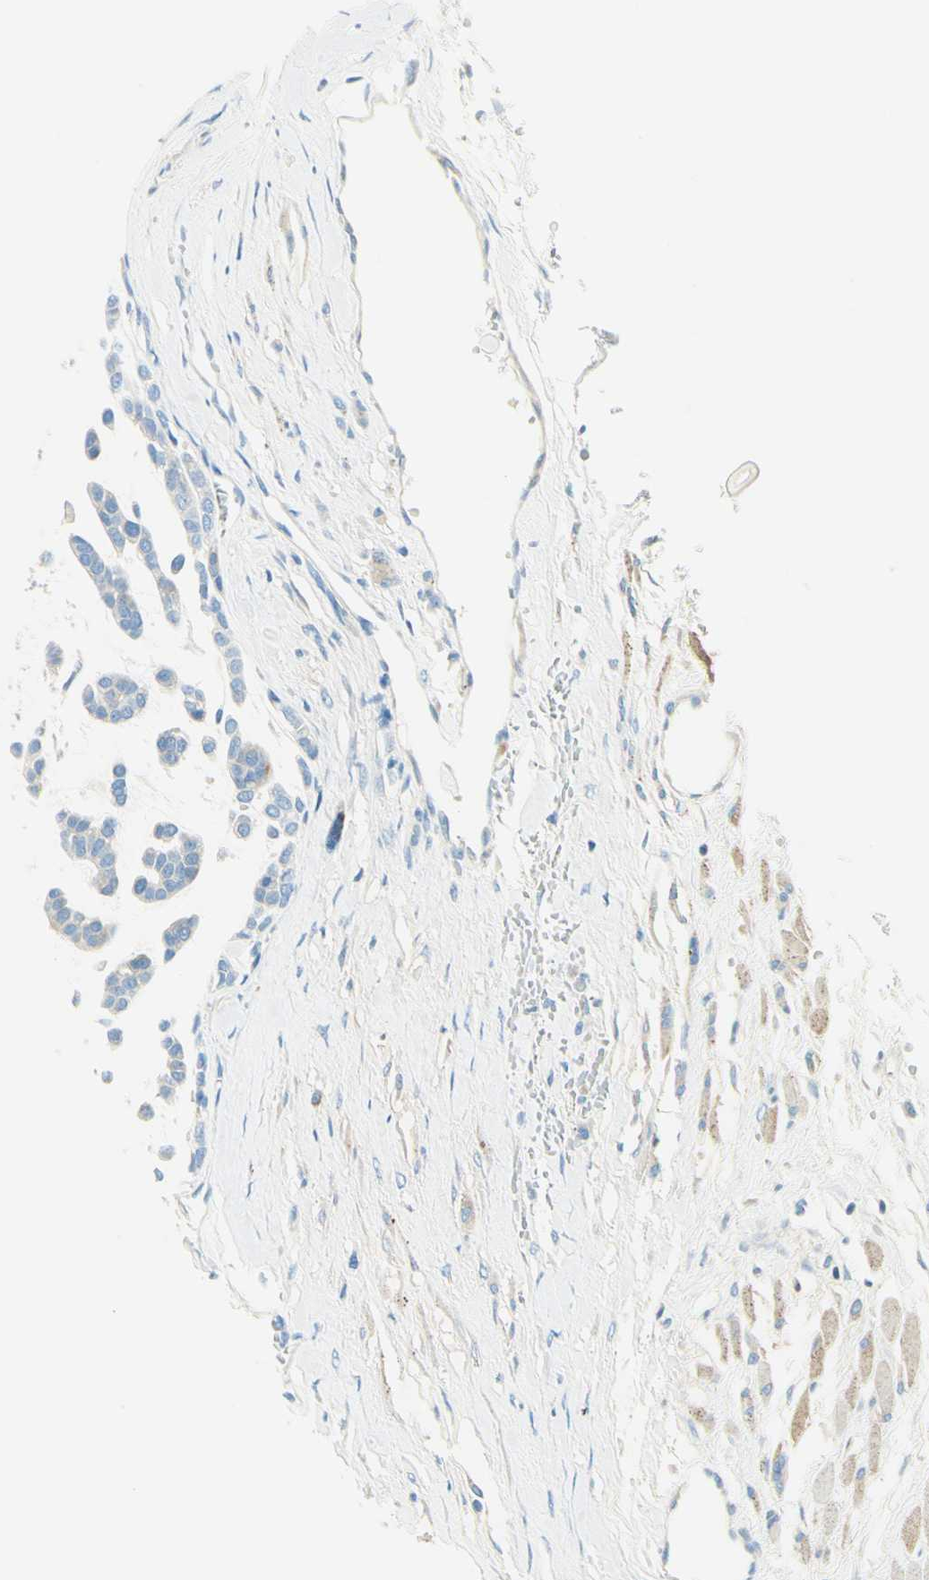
{"staining": {"intensity": "negative", "quantity": "none", "location": "none"}, "tissue": "head and neck cancer", "cell_type": "Tumor cells", "image_type": "cancer", "snomed": [{"axis": "morphology", "description": "Adenocarcinoma, NOS"}, {"axis": "morphology", "description": "Adenoma, NOS"}, {"axis": "topography", "description": "Head-Neck"}], "caption": "A histopathology image of human head and neck cancer is negative for staining in tumor cells. Nuclei are stained in blue.", "gene": "NCBP2L", "patient": {"sex": "female", "age": 55}}